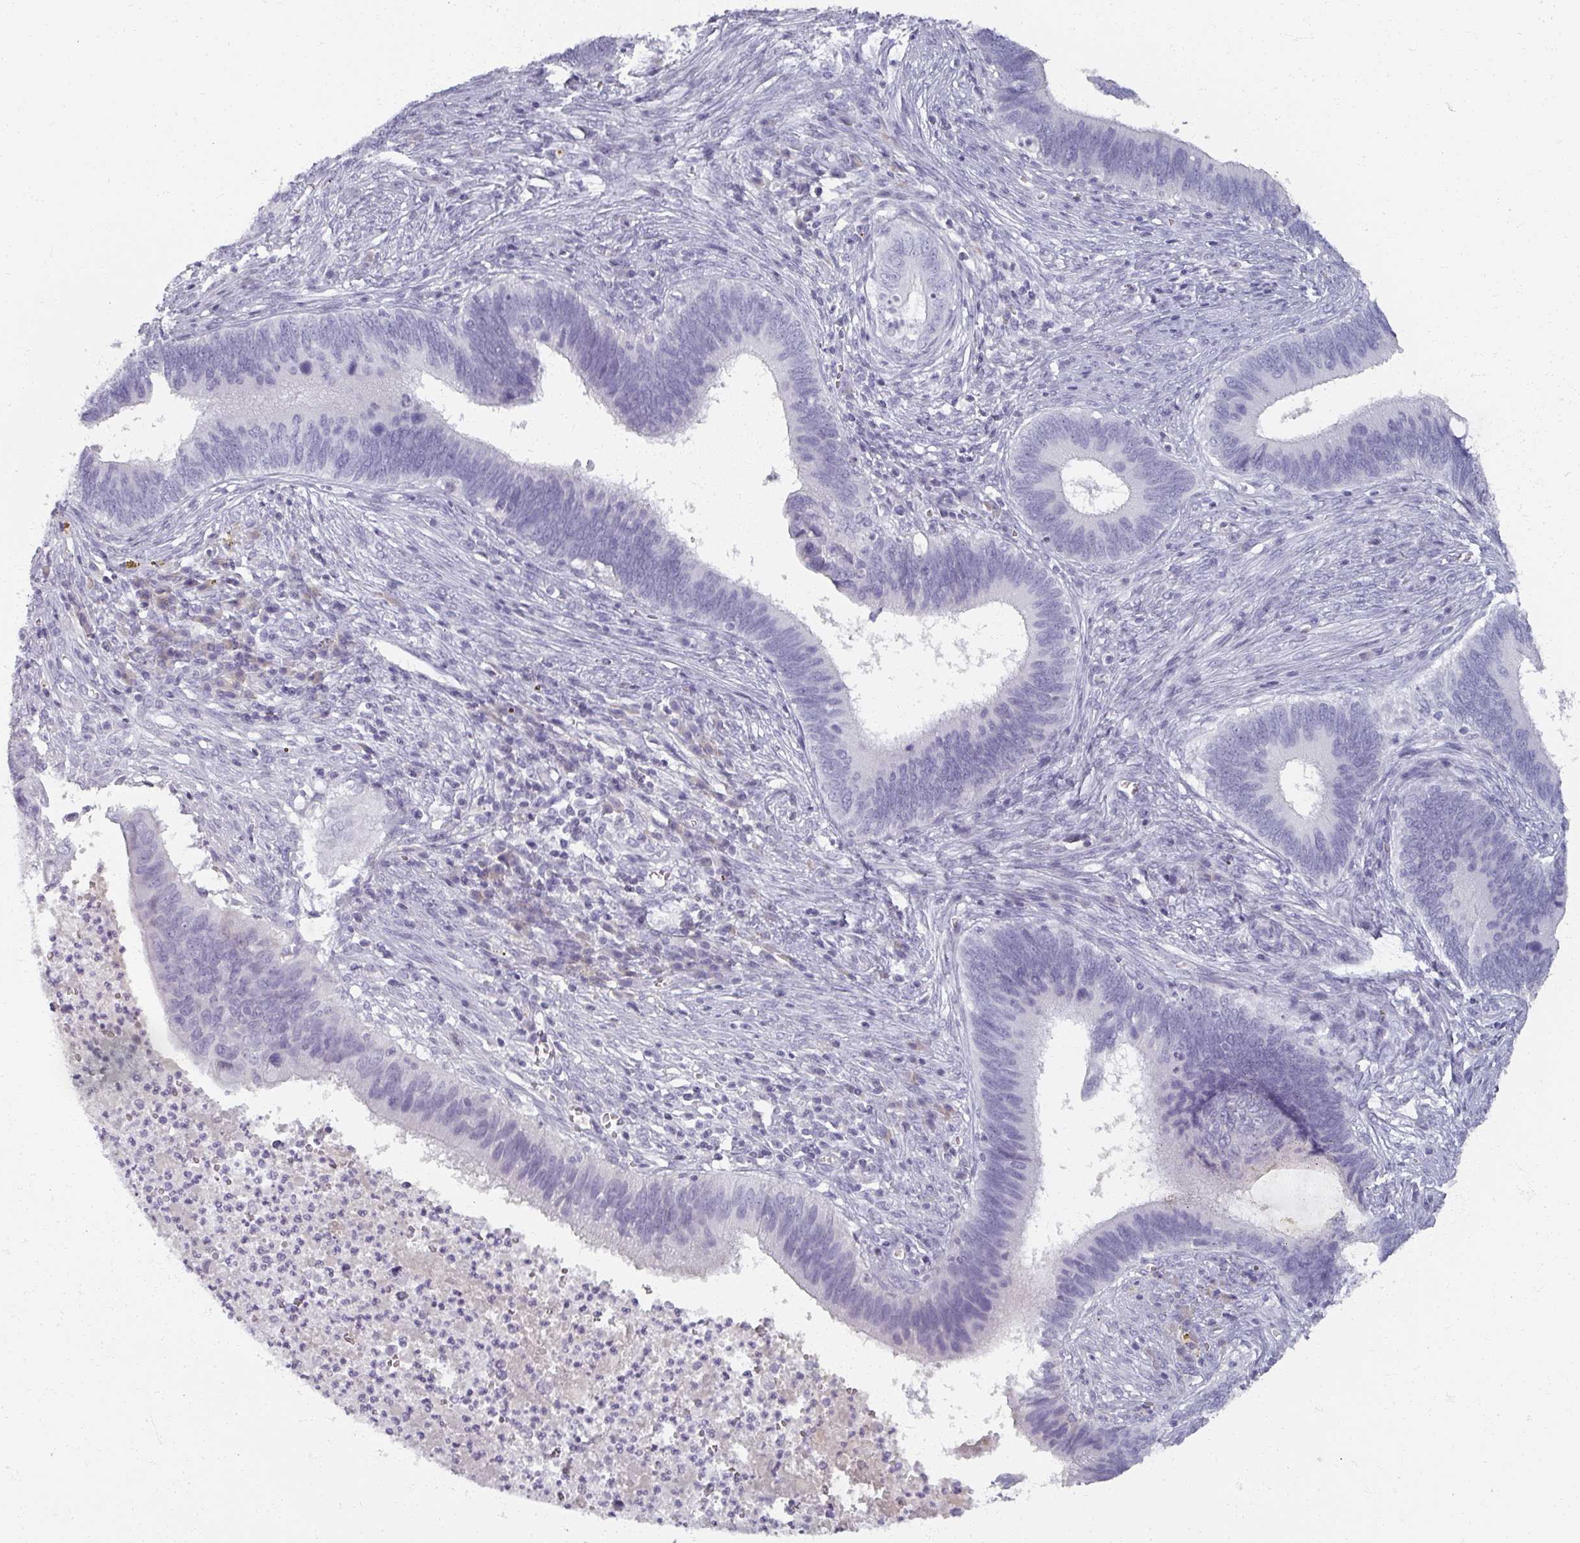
{"staining": {"intensity": "negative", "quantity": "none", "location": "none"}, "tissue": "cervical cancer", "cell_type": "Tumor cells", "image_type": "cancer", "snomed": [{"axis": "morphology", "description": "Adenocarcinoma, NOS"}, {"axis": "topography", "description": "Cervix"}], "caption": "Tumor cells are negative for brown protein staining in cervical cancer. The staining was performed using DAB to visualize the protein expression in brown, while the nuclei were stained in blue with hematoxylin (Magnification: 20x).", "gene": "REG3G", "patient": {"sex": "female", "age": 42}}